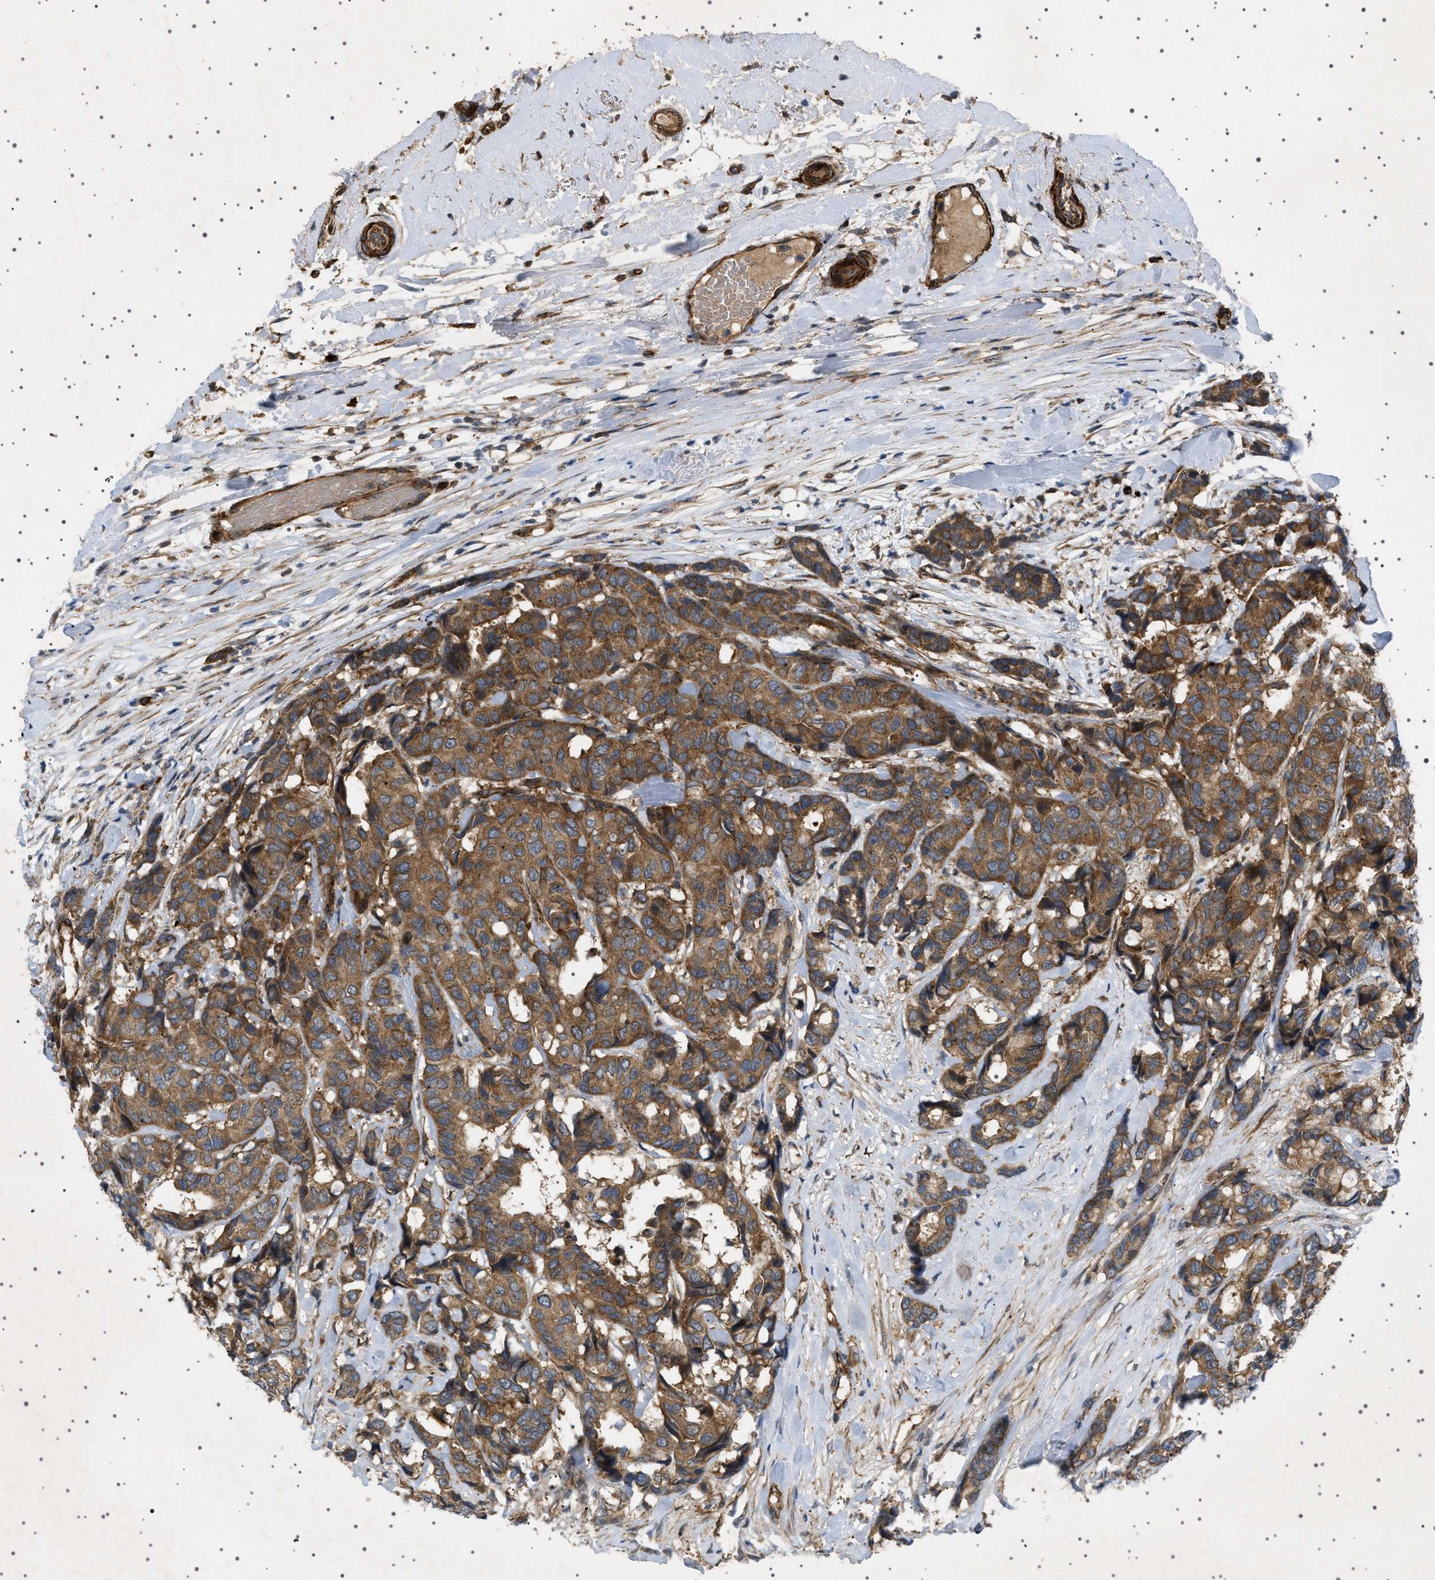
{"staining": {"intensity": "strong", "quantity": ">75%", "location": "cytoplasmic/membranous"}, "tissue": "breast cancer", "cell_type": "Tumor cells", "image_type": "cancer", "snomed": [{"axis": "morphology", "description": "Duct carcinoma"}, {"axis": "topography", "description": "Breast"}], "caption": "This image exhibits immunohistochemistry staining of human breast cancer (intraductal carcinoma), with high strong cytoplasmic/membranous positivity in about >75% of tumor cells.", "gene": "CCDC186", "patient": {"sex": "female", "age": 87}}